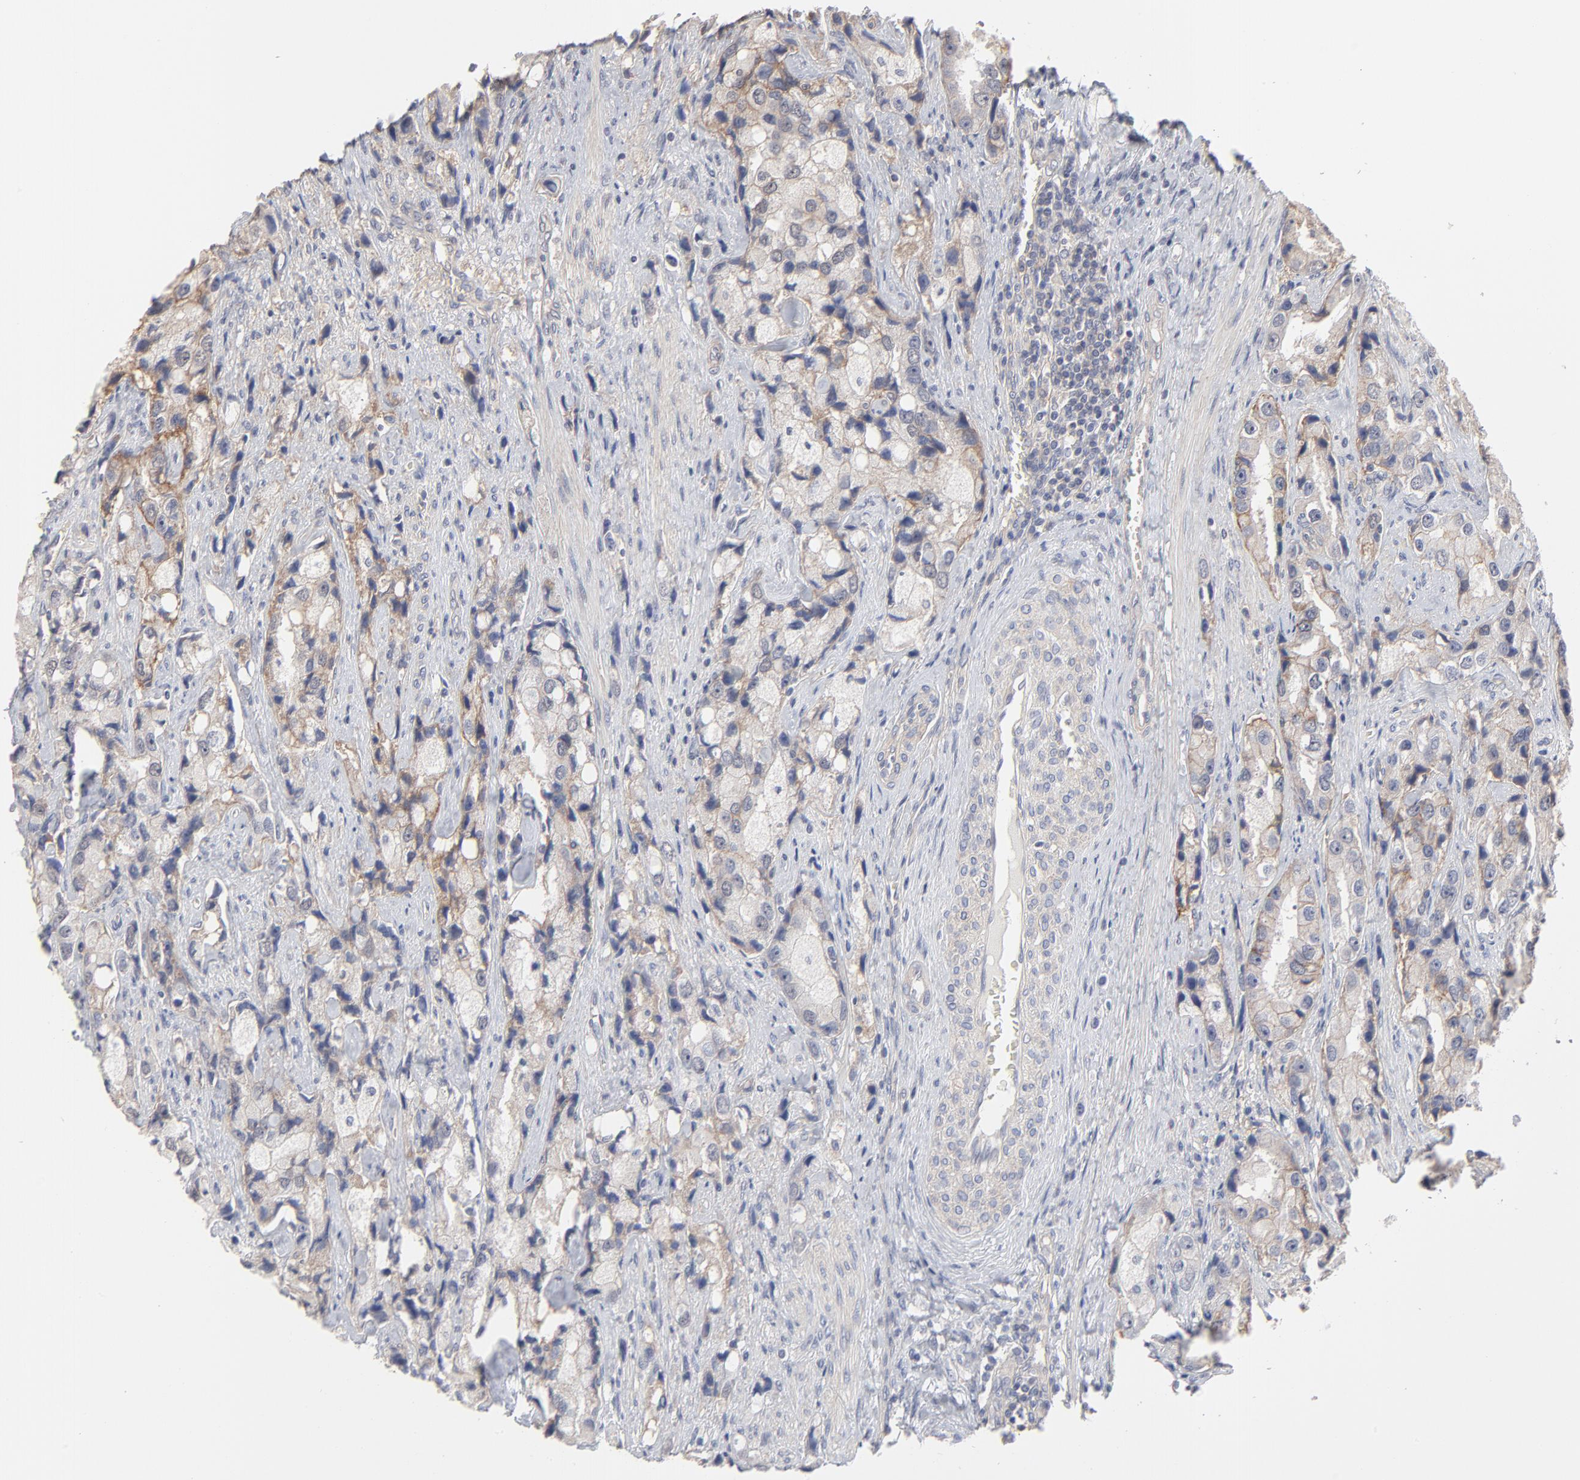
{"staining": {"intensity": "moderate", "quantity": ">75%", "location": "cytoplasmic/membranous"}, "tissue": "prostate cancer", "cell_type": "Tumor cells", "image_type": "cancer", "snomed": [{"axis": "morphology", "description": "Adenocarcinoma, High grade"}, {"axis": "topography", "description": "Prostate"}], "caption": "Moderate cytoplasmic/membranous protein staining is identified in approximately >75% of tumor cells in prostate adenocarcinoma (high-grade).", "gene": "SLC16A1", "patient": {"sex": "male", "age": 63}}